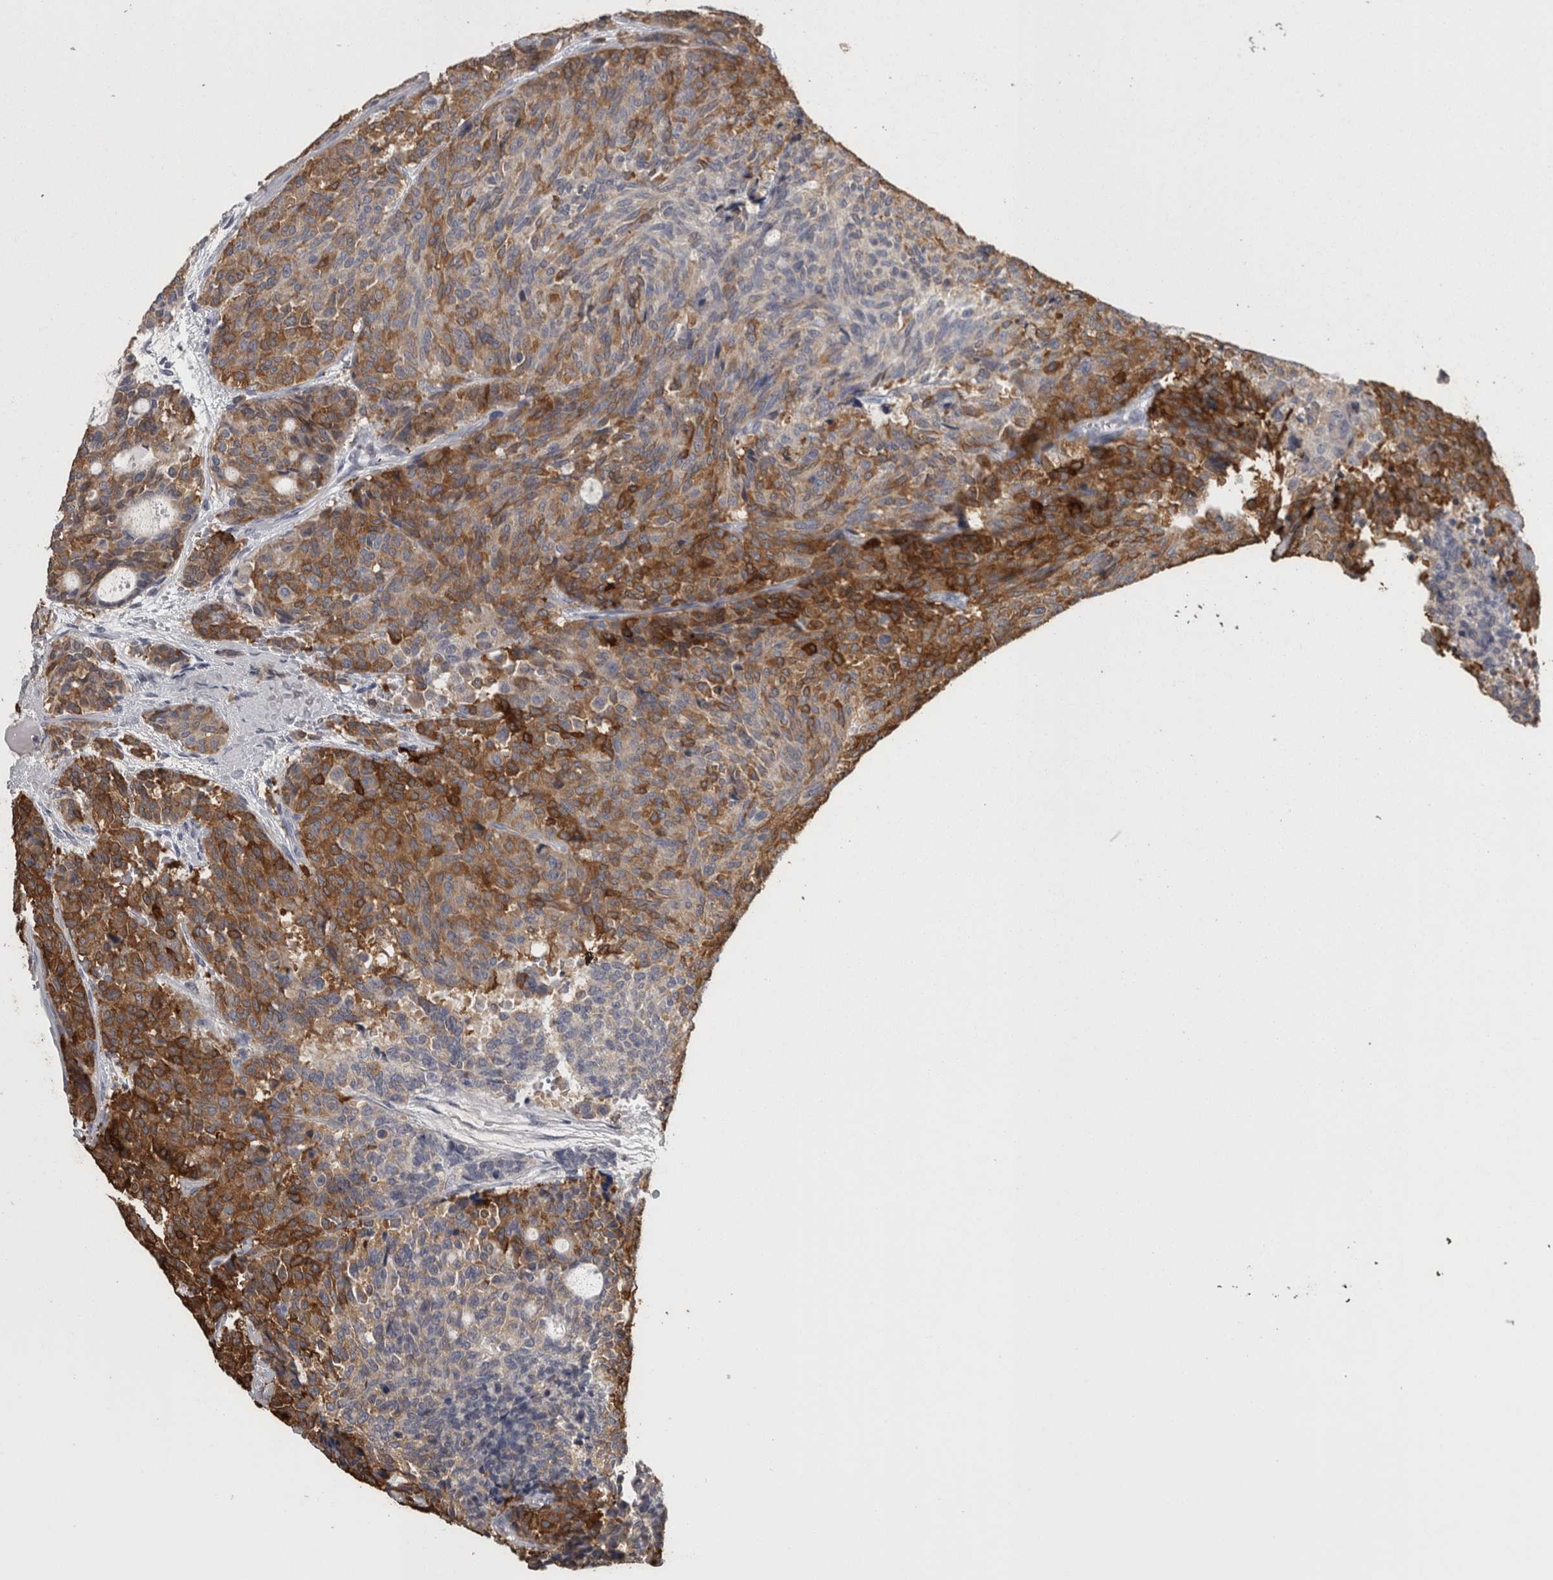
{"staining": {"intensity": "strong", "quantity": "25%-75%", "location": "cytoplasmic/membranous"}, "tissue": "carcinoid", "cell_type": "Tumor cells", "image_type": "cancer", "snomed": [{"axis": "morphology", "description": "Carcinoid, malignant, NOS"}, {"axis": "topography", "description": "Pancreas"}], "caption": "DAB immunohistochemical staining of carcinoid shows strong cytoplasmic/membranous protein staining in approximately 25%-75% of tumor cells. The staining was performed using DAB, with brown indicating positive protein expression. Nuclei are stained blue with hematoxylin.", "gene": "FRK", "patient": {"sex": "female", "age": 54}}